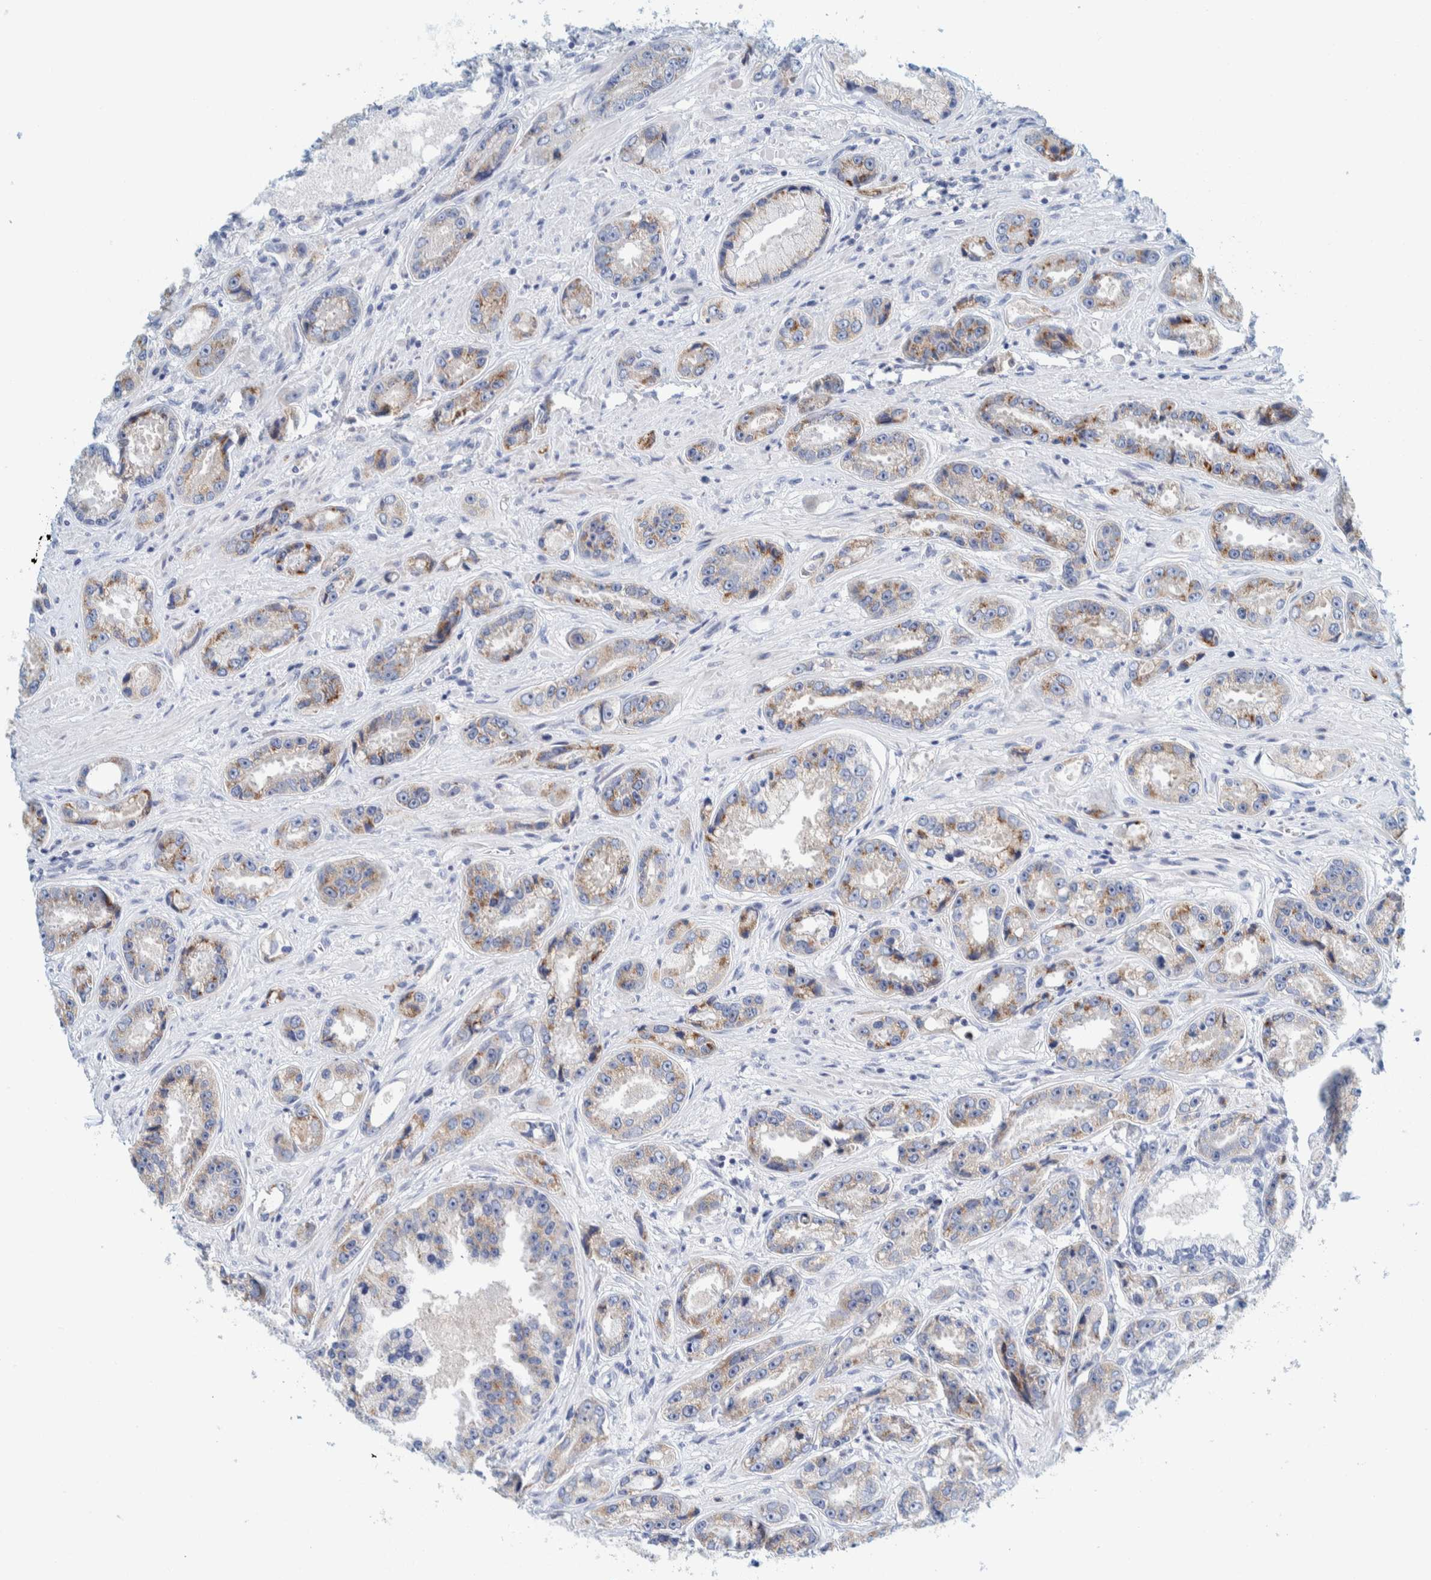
{"staining": {"intensity": "moderate", "quantity": "<25%", "location": "cytoplasmic/membranous"}, "tissue": "prostate cancer", "cell_type": "Tumor cells", "image_type": "cancer", "snomed": [{"axis": "morphology", "description": "Adenocarcinoma, High grade"}, {"axis": "topography", "description": "Prostate"}], "caption": "An image of human prostate cancer (adenocarcinoma (high-grade)) stained for a protein displays moderate cytoplasmic/membranous brown staining in tumor cells.", "gene": "MOG", "patient": {"sex": "male", "age": 61}}